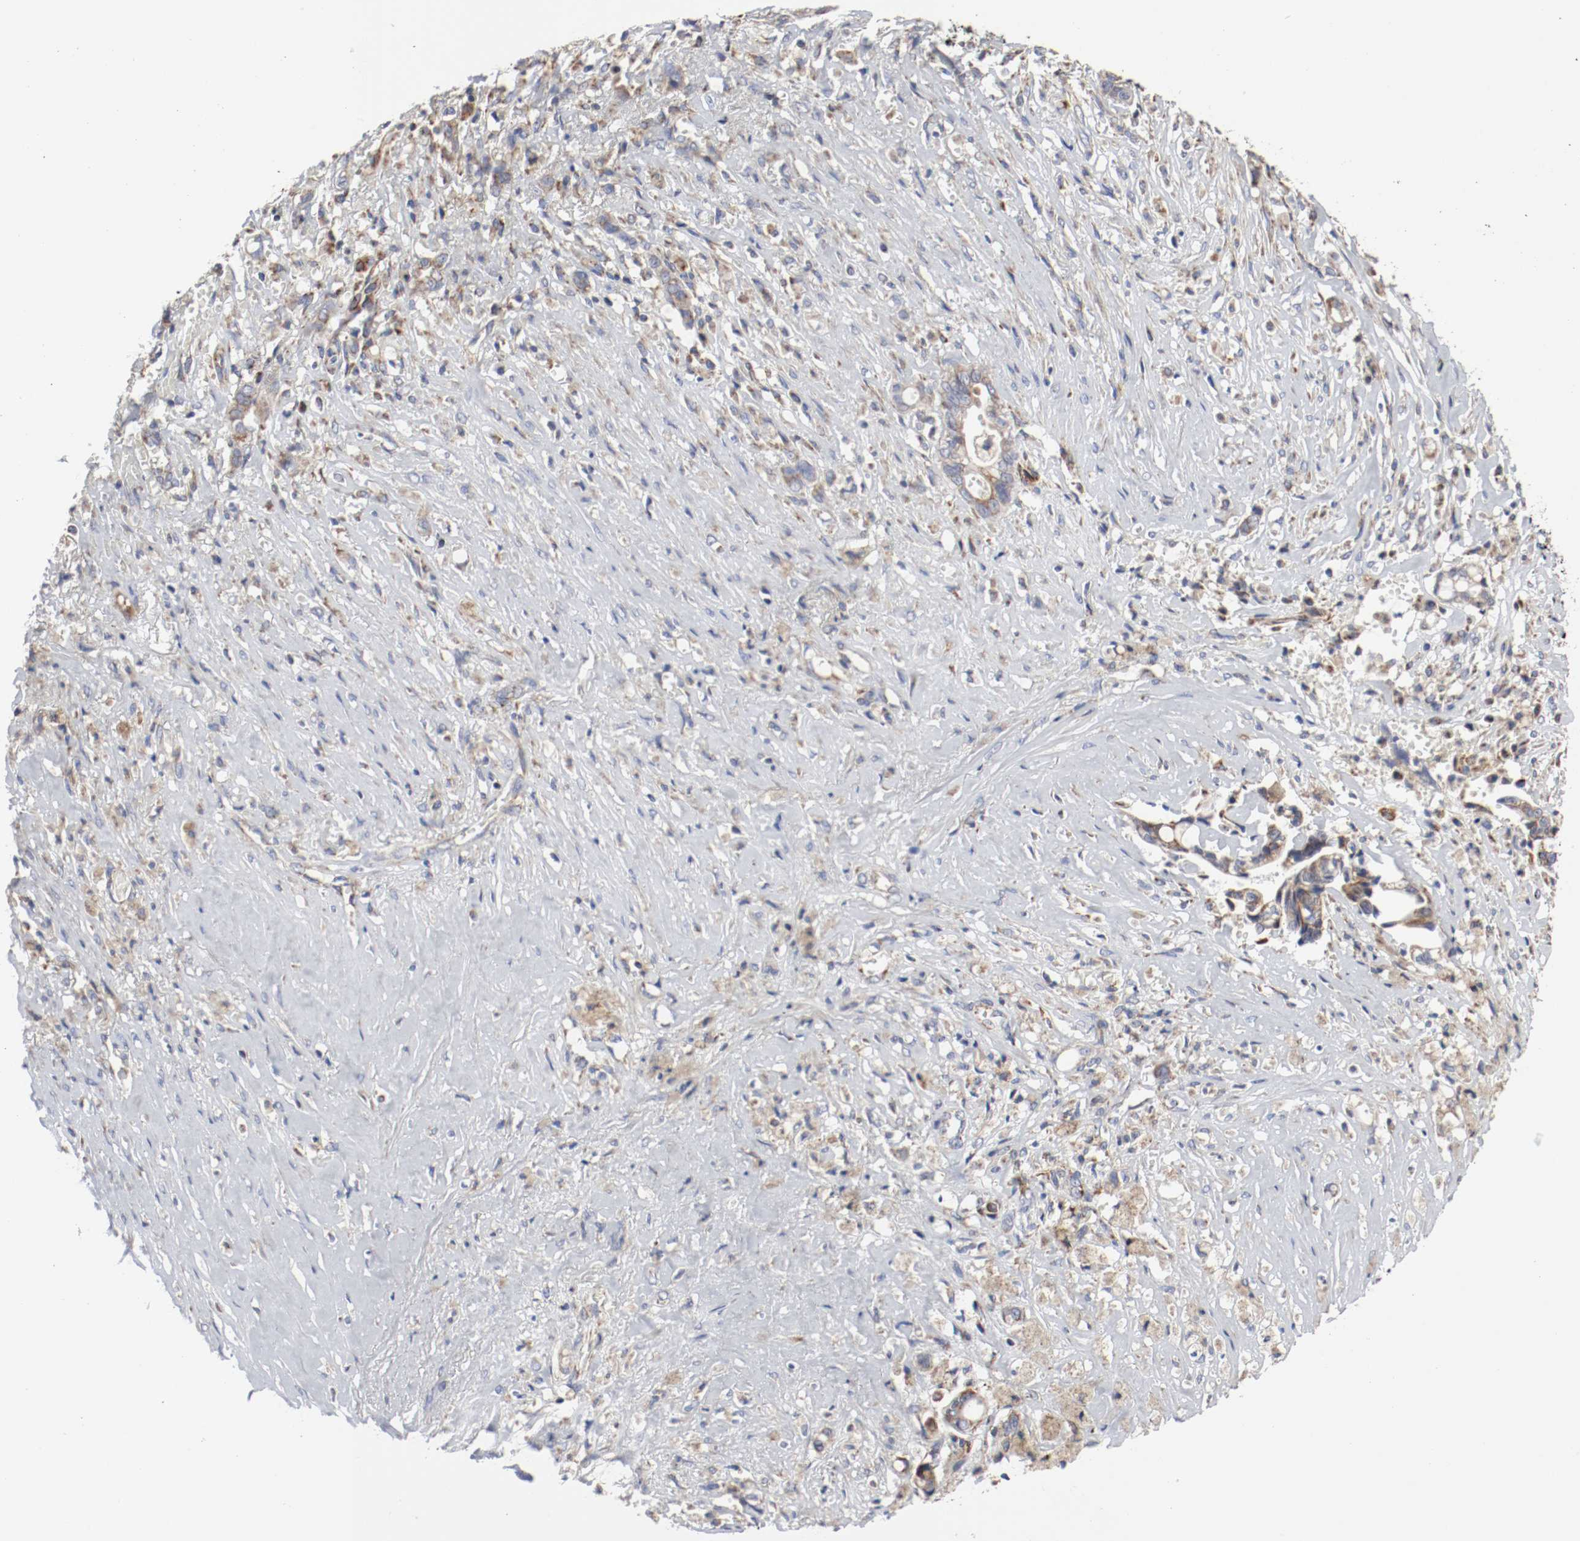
{"staining": {"intensity": "moderate", "quantity": ">75%", "location": "cytoplasmic/membranous"}, "tissue": "liver cancer", "cell_type": "Tumor cells", "image_type": "cancer", "snomed": [{"axis": "morphology", "description": "Cholangiocarcinoma"}, {"axis": "topography", "description": "Liver"}], "caption": "The photomicrograph shows a brown stain indicating the presence of a protein in the cytoplasmic/membranous of tumor cells in liver cancer. The staining was performed using DAB (3,3'-diaminobenzidine), with brown indicating positive protein expression. Nuclei are stained blue with hematoxylin.", "gene": "AFG3L2", "patient": {"sex": "female", "age": 70}}